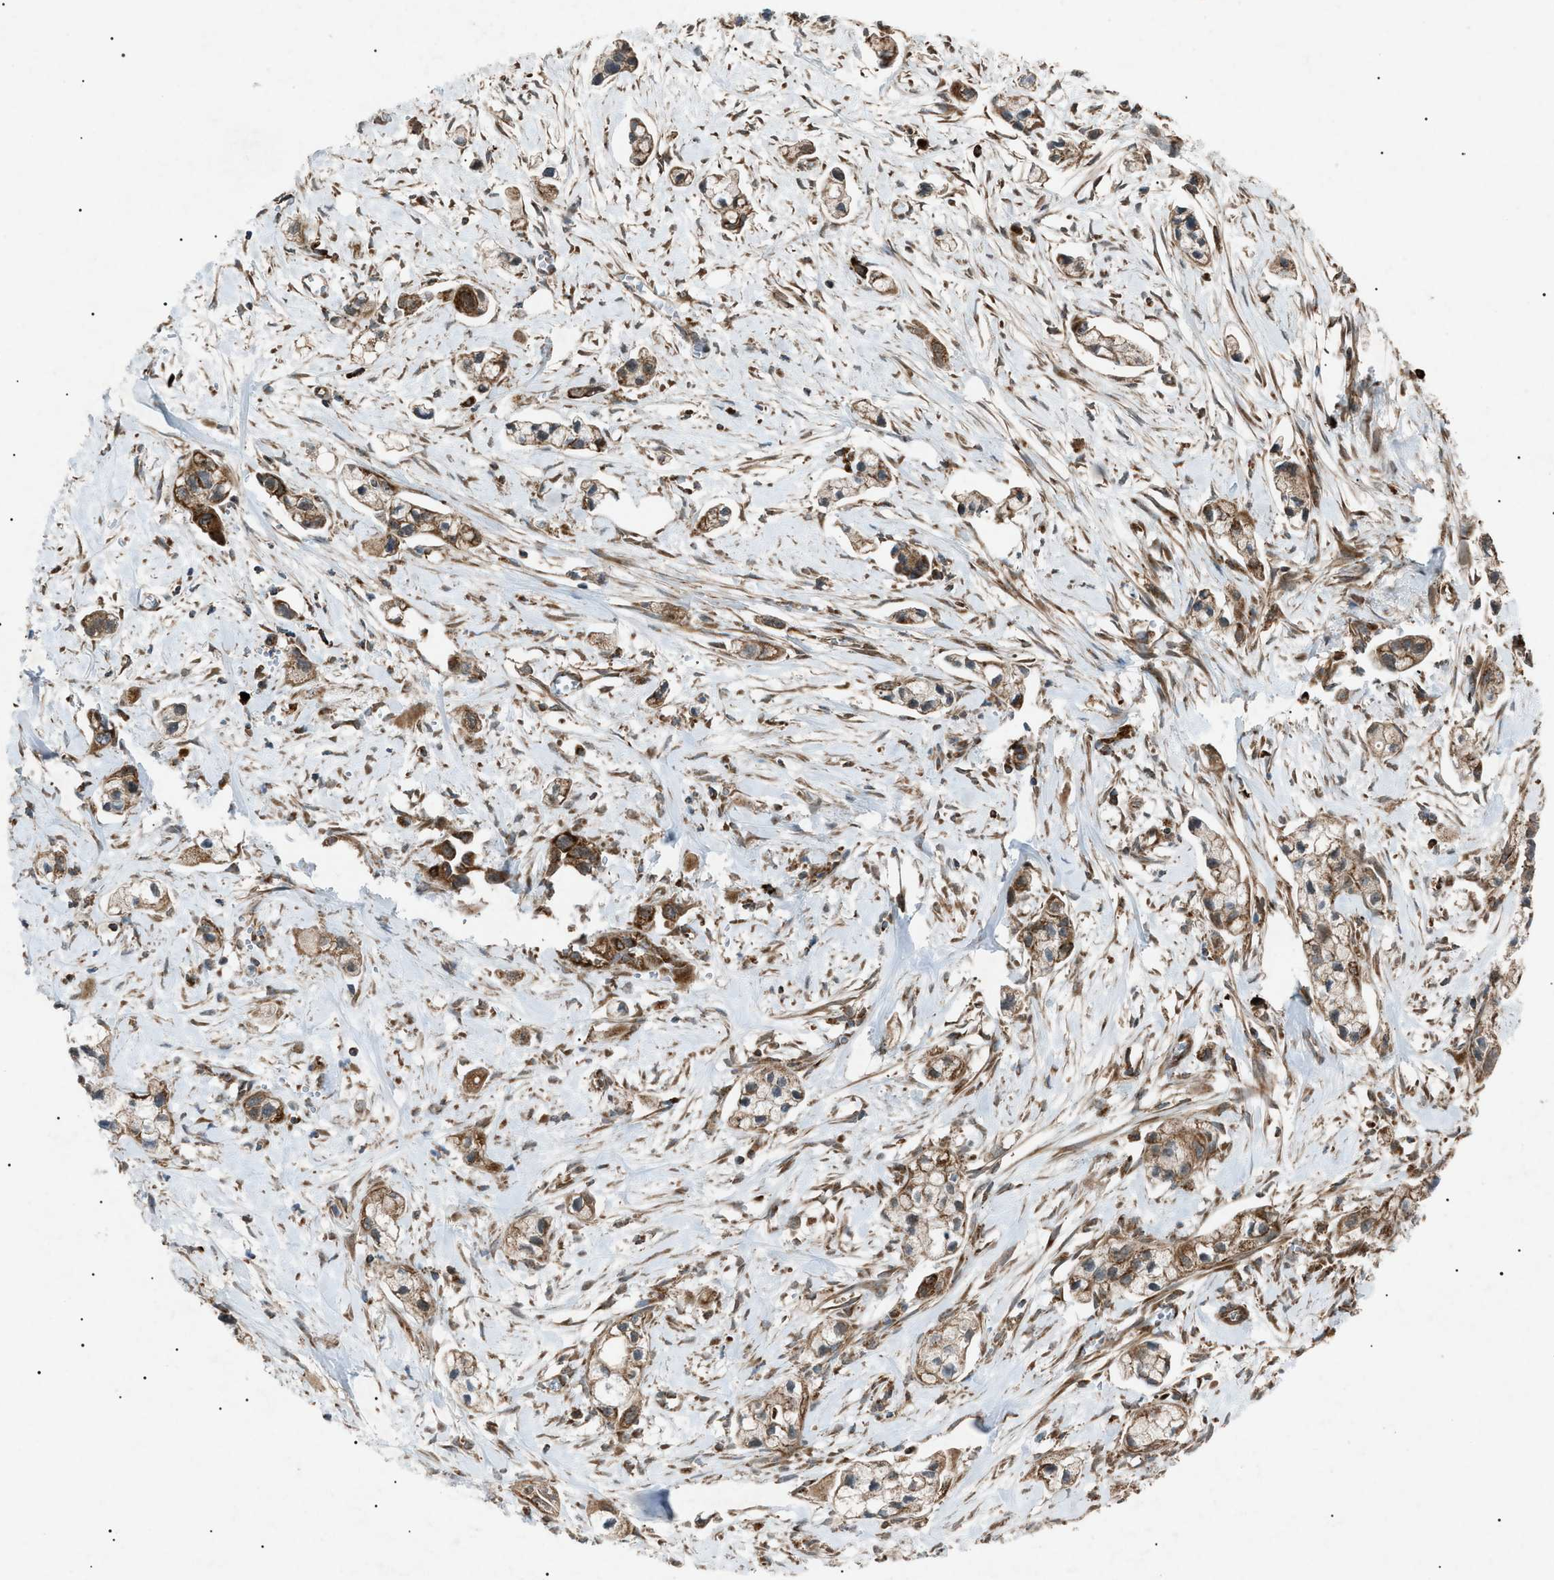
{"staining": {"intensity": "moderate", "quantity": ">75%", "location": "cytoplasmic/membranous"}, "tissue": "pancreatic cancer", "cell_type": "Tumor cells", "image_type": "cancer", "snomed": [{"axis": "morphology", "description": "Adenocarcinoma, NOS"}, {"axis": "topography", "description": "Pancreas"}], "caption": "Immunohistochemical staining of pancreatic adenocarcinoma demonstrates moderate cytoplasmic/membranous protein expression in approximately >75% of tumor cells.", "gene": "C1GALT1C1", "patient": {"sex": "male", "age": 74}}